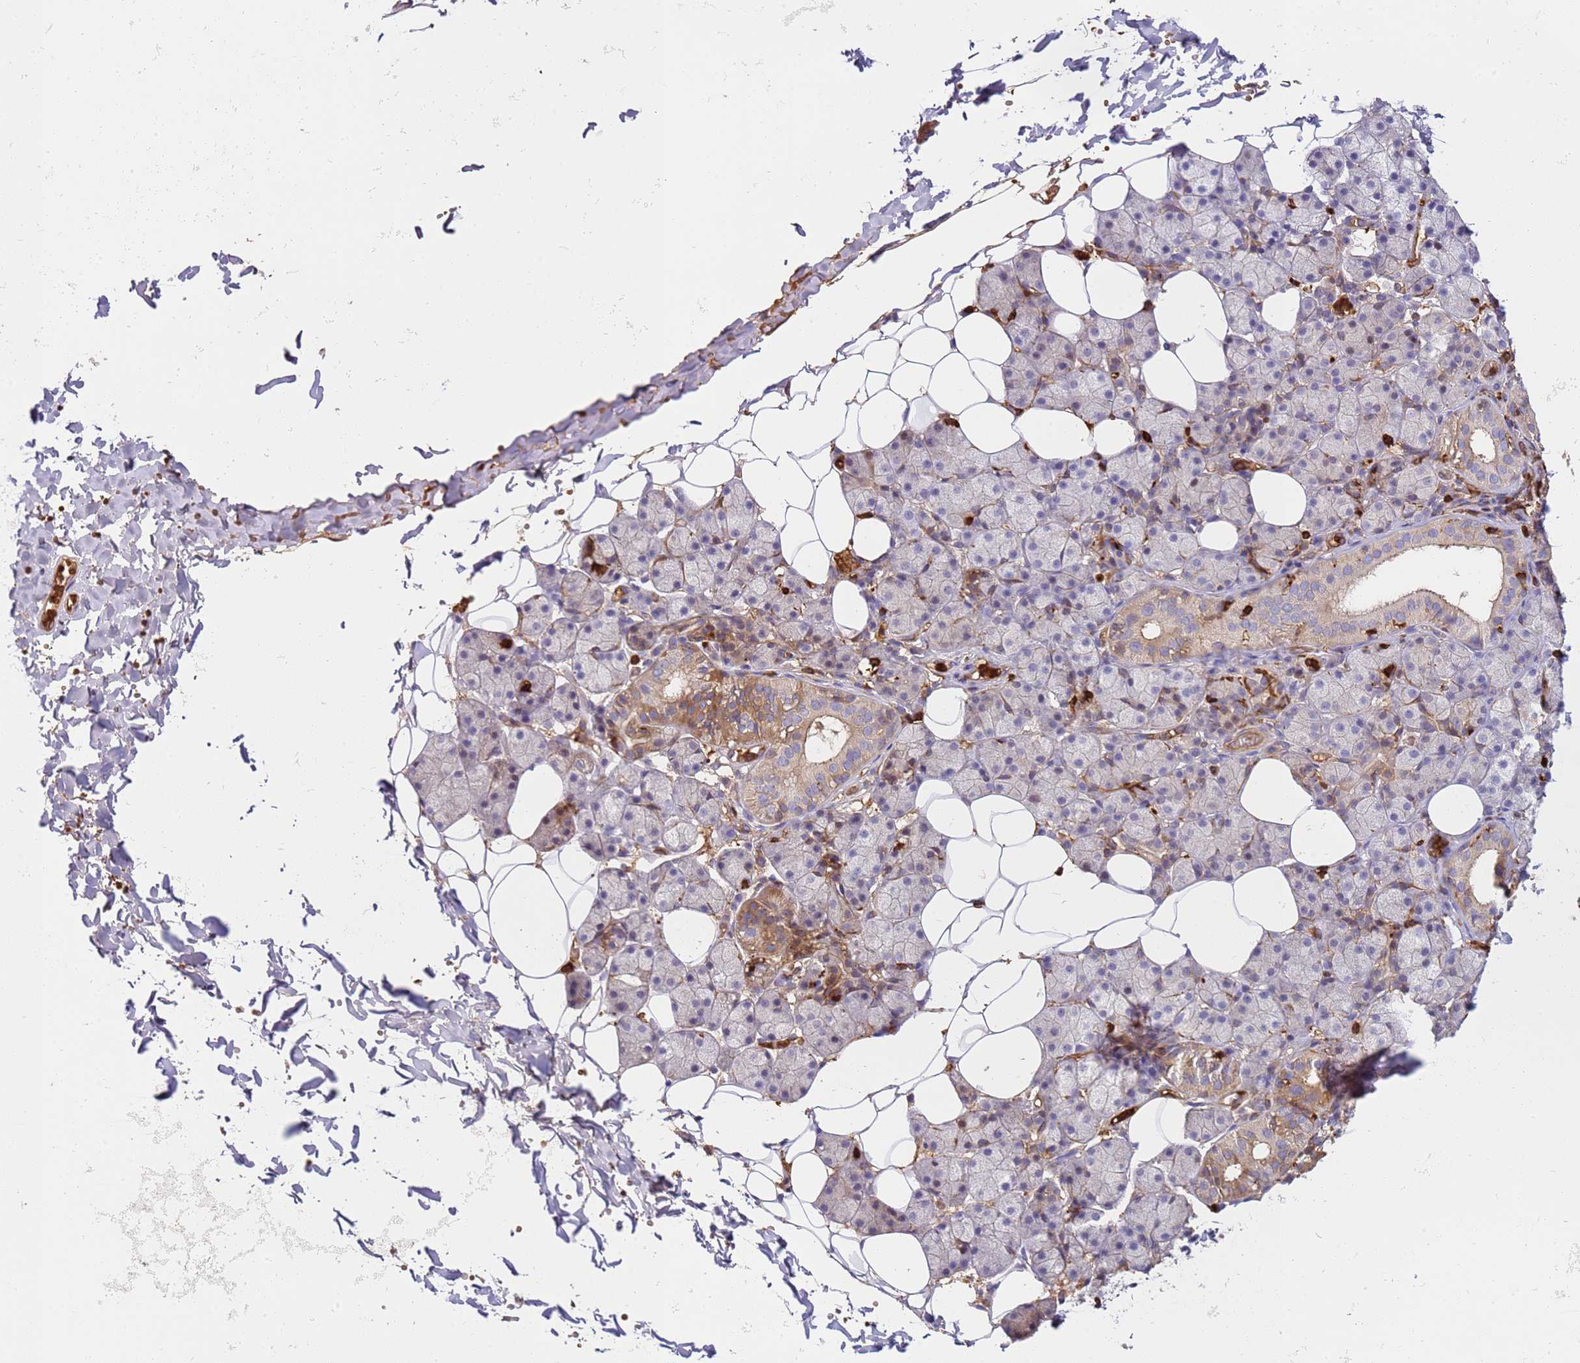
{"staining": {"intensity": "moderate", "quantity": "<25%", "location": "cytoplasmic/membranous"}, "tissue": "salivary gland", "cell_type": "Glandular cells", "image_type": "normal", "snomed": [{"axis": "morphology", "description": "Normal tissue, NOS"}, {"axis": "topography", "description": "Salivary gland"}], "caption": "Moderate cytoplasmic/membranous protein positivity is identified in about <25% of glandular cells in salivary gland. (Brightfield microscopy of DAB IHC at high magnification).", "gene": "OR6P1", "patient": {"sex": "female", "age": 33}}